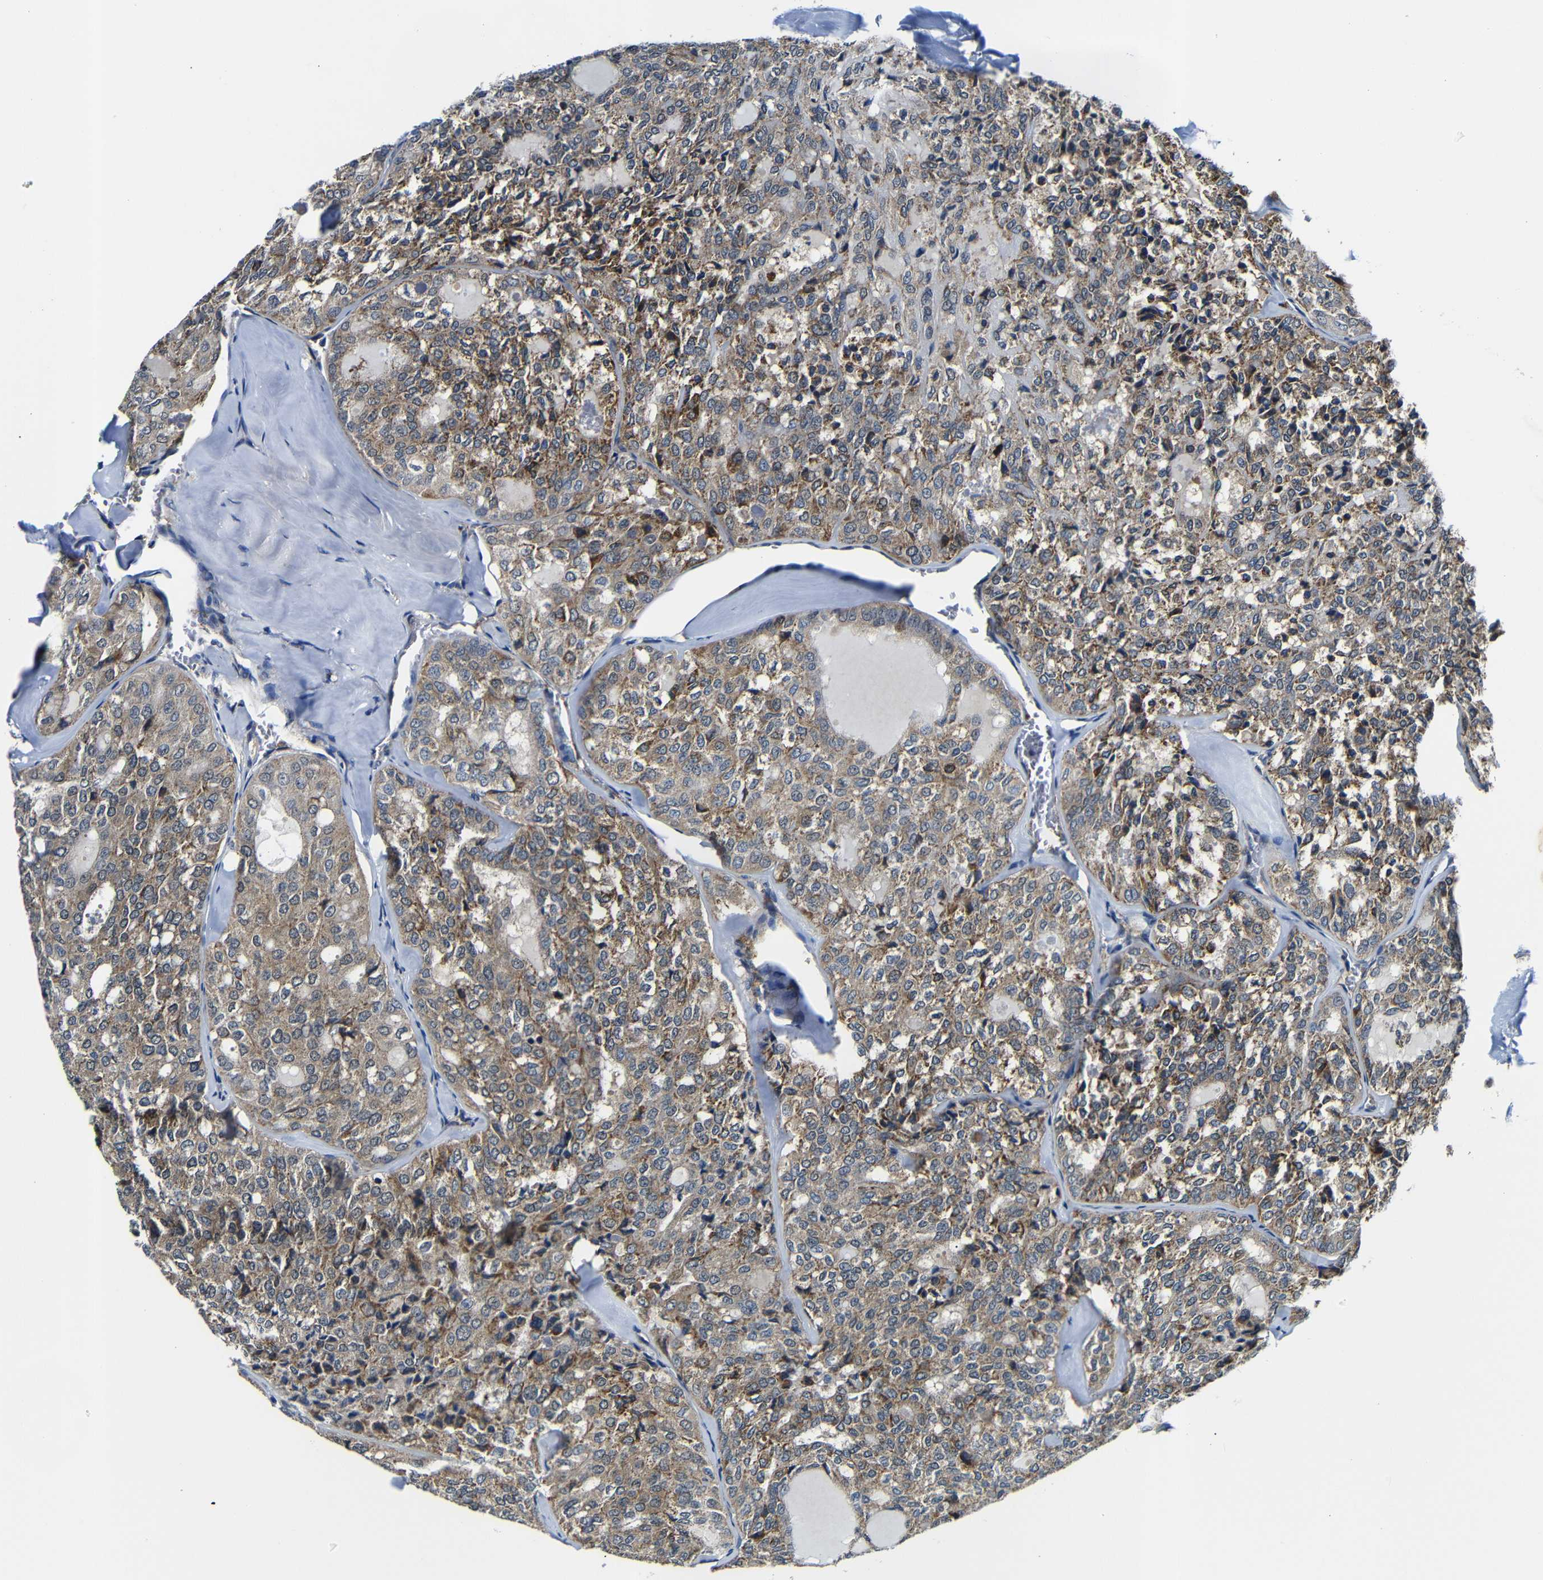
{"staining": {"intensity": "moderate", "quantity": ">75%", "location": "cytoplasmic/membranous"}, "tissue": "thyroid cancer", "cell_type": "Tumor cells", "image_type": "cancer", "snomed": [{"axis": "morphology", "description": "Follicular adenoma carcinoma, NOS"}, {"axis": "topography", "description": "Thyroid gland"}], "caption": "There is medium levels of moderate cytoplasmic/membranous positivity in tumor cells of follicular adenoma carcinoma (thyroid), as demonstrated by immunohistochemical staining (brown color).", "gene": "FKBP14", "patient": {"sex": "male", "age": 75}}